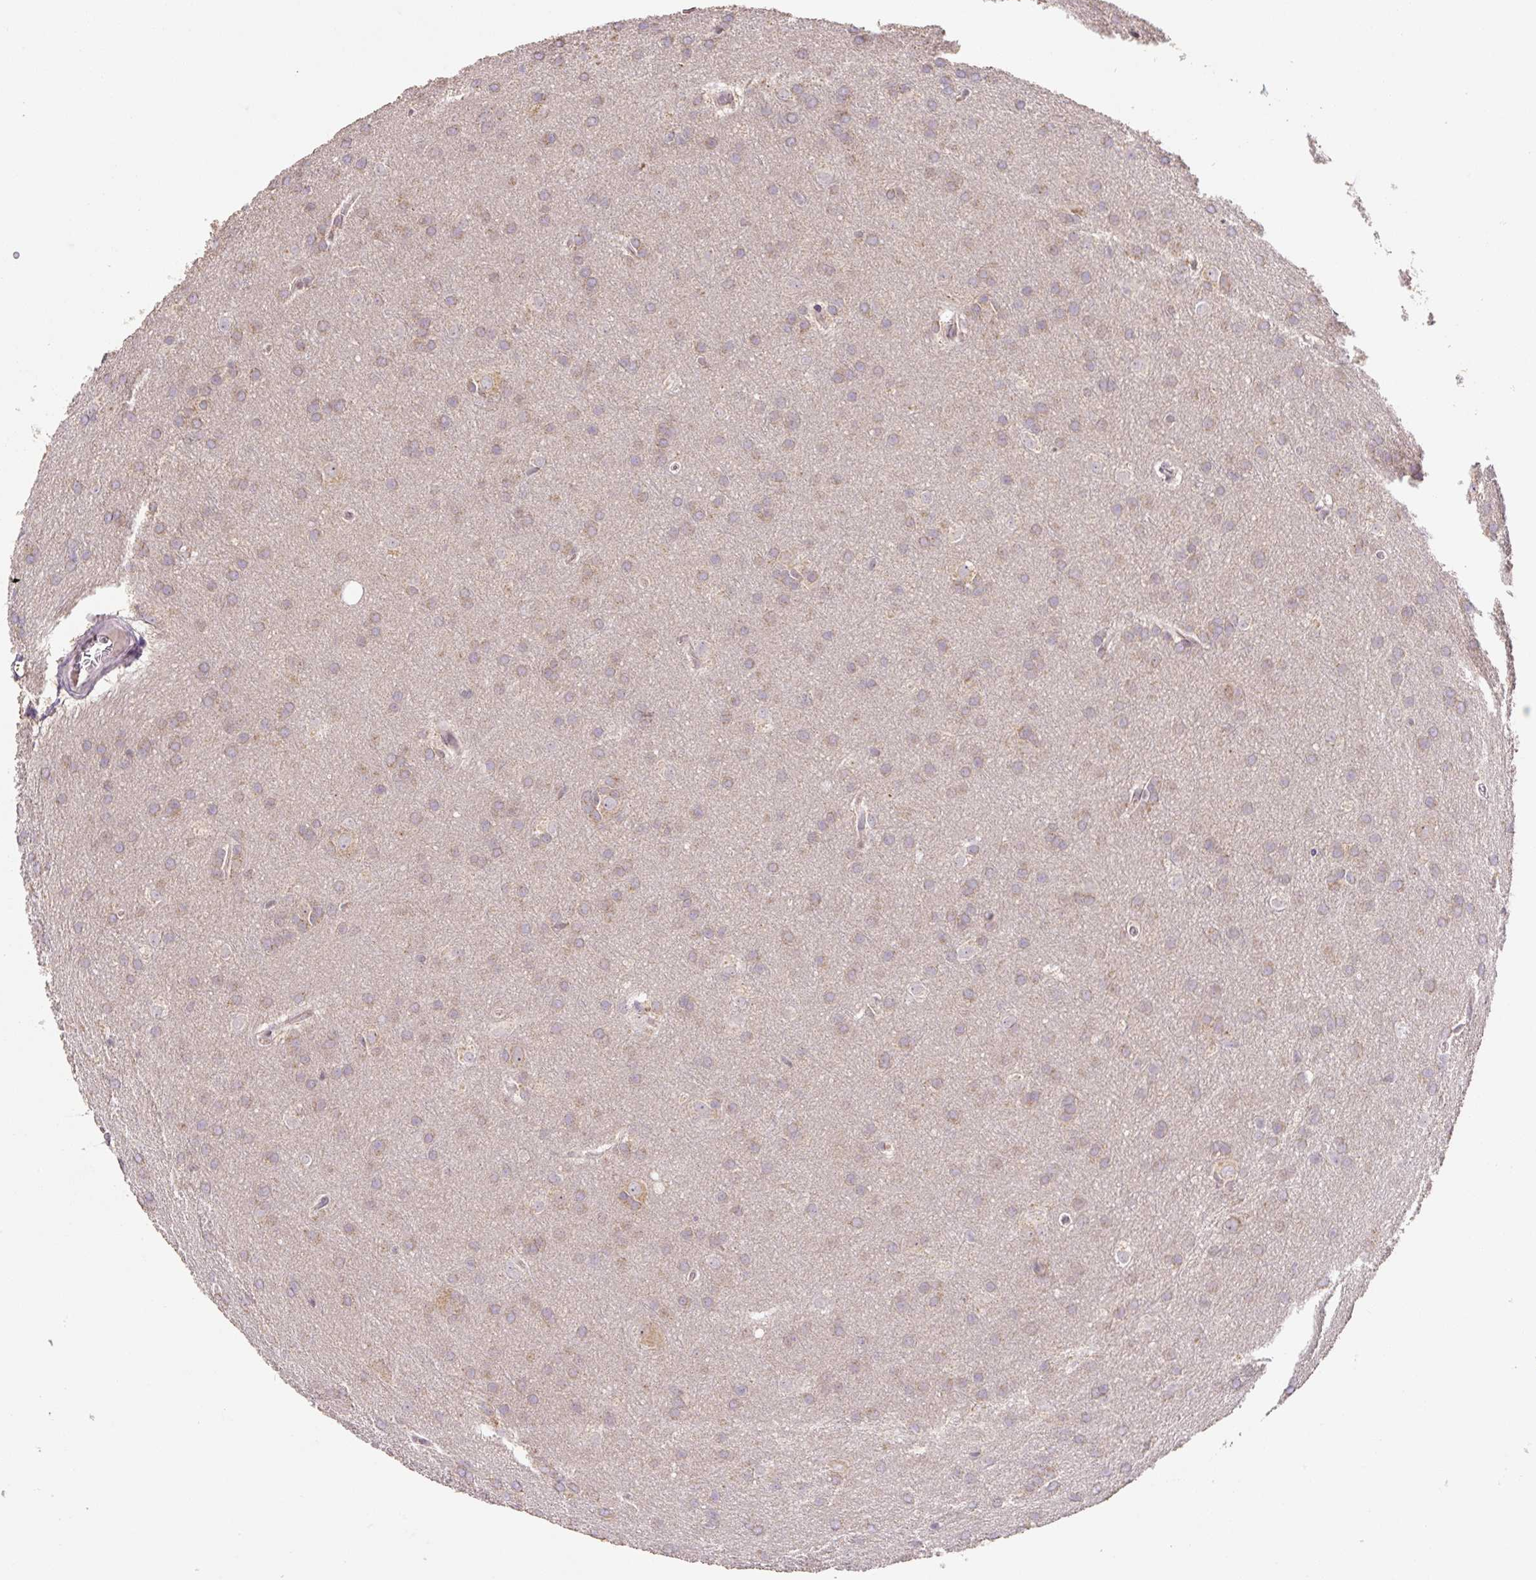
{"staining": {"intensity": "moderate", "quantity": ">75%", "location": "cytoplasmic/membranous"}, "tissue": "glioma", "cell_type": "Tumor cells", "image_type": "cancer", "snomed": [{"axis": "morphology", "description": "Glioma, malignant, Low grade"}, {"axis": "topography", "description": "Brain"}], "caption": "Malignant low-grade glioma stained for a protein demonstrates moderate cytoplasmic/membranous positivity in tumor cells.", "gene": "MFSD9", "patient": {"sex": "female", "age": 32}}